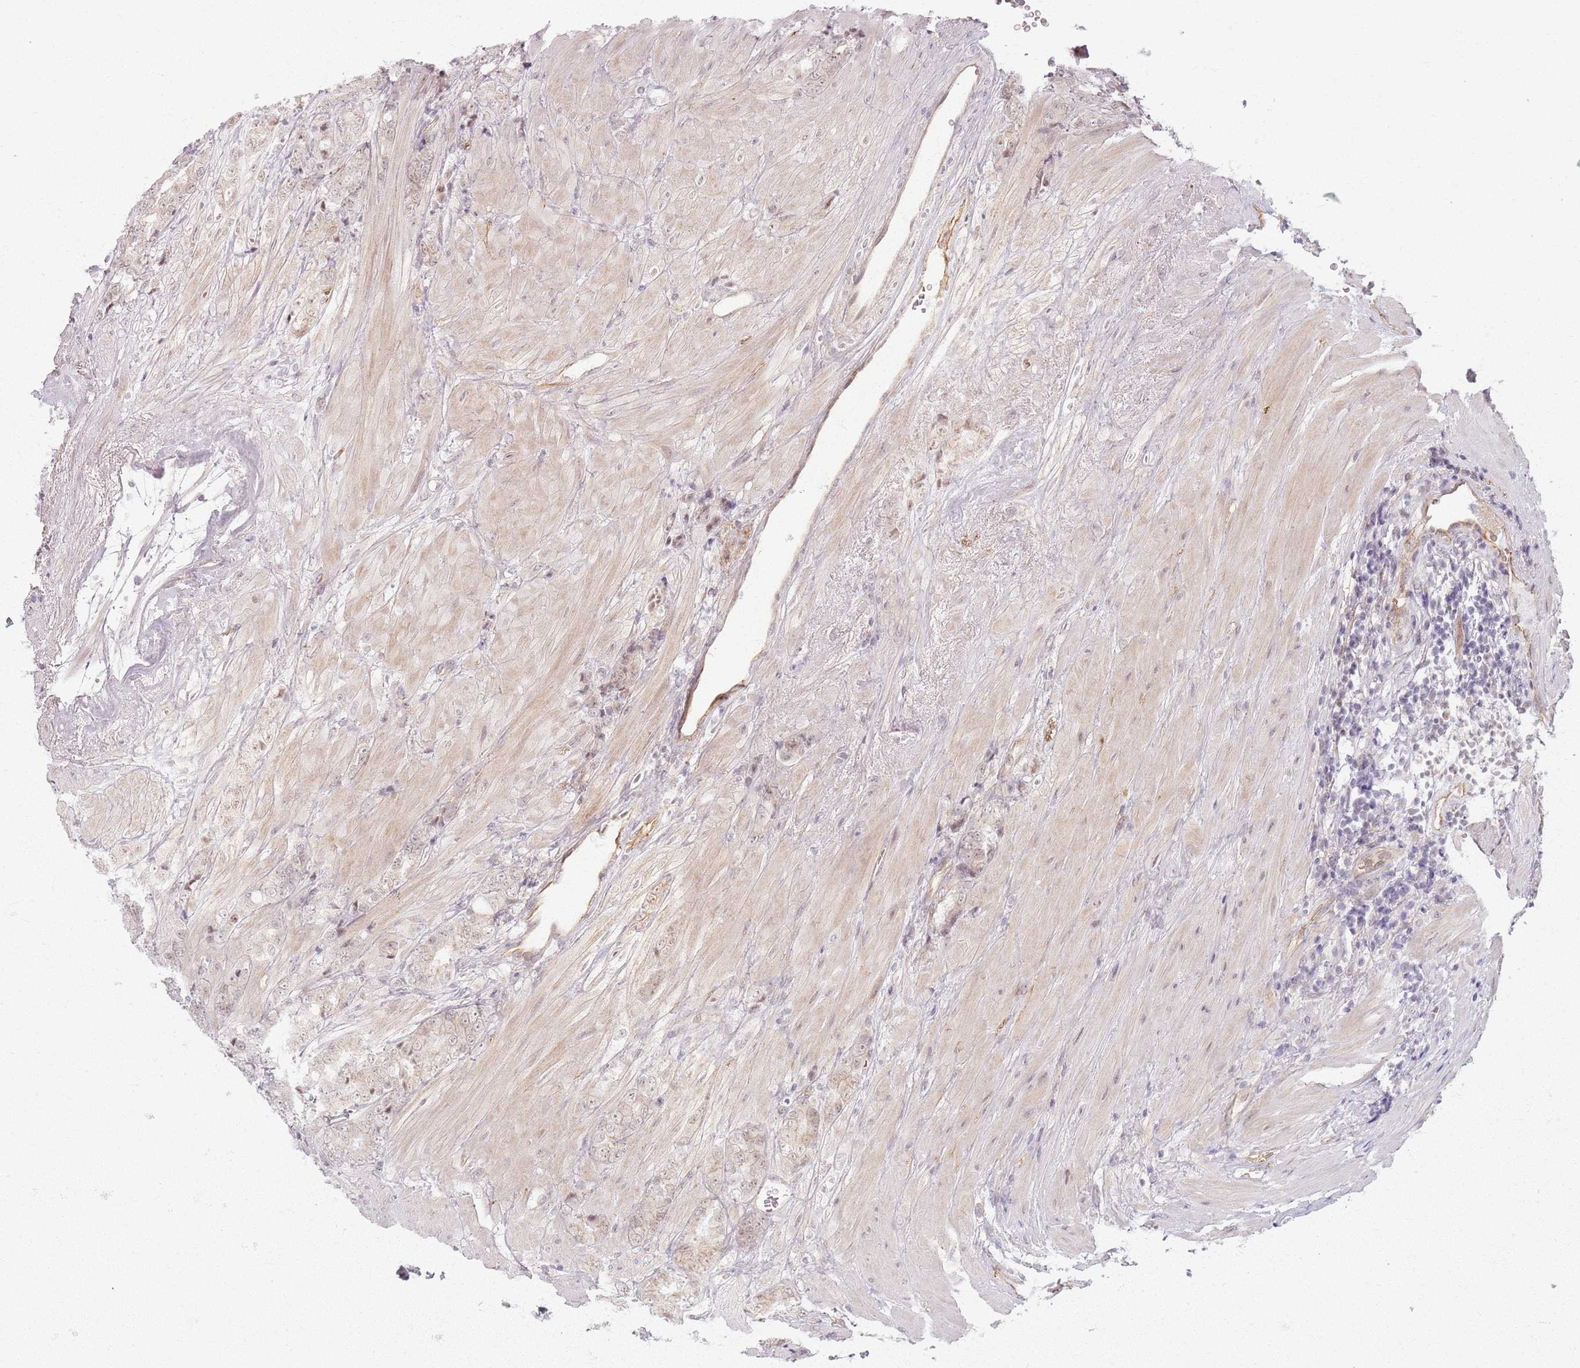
{"staining": {"intensity": "weak", "quantity": "<25%", "location": "nuclear"}, "tissue": "prostate cancer", "cell_type": "Tumor cells", "image_type": "cancer", "snomed": [{"axis": "morphology", "description": "Adenocarcinoma, High grade"}, {"axis": "topography", "description": "Prostate"}], "caption": "DAB immunohistochemical staining of human prostate high-grade adenocarcinoma reveals no significant expression in tumor cells.", "gene": "KCNA5", "patient": {"sex": "male", "age": 62}}